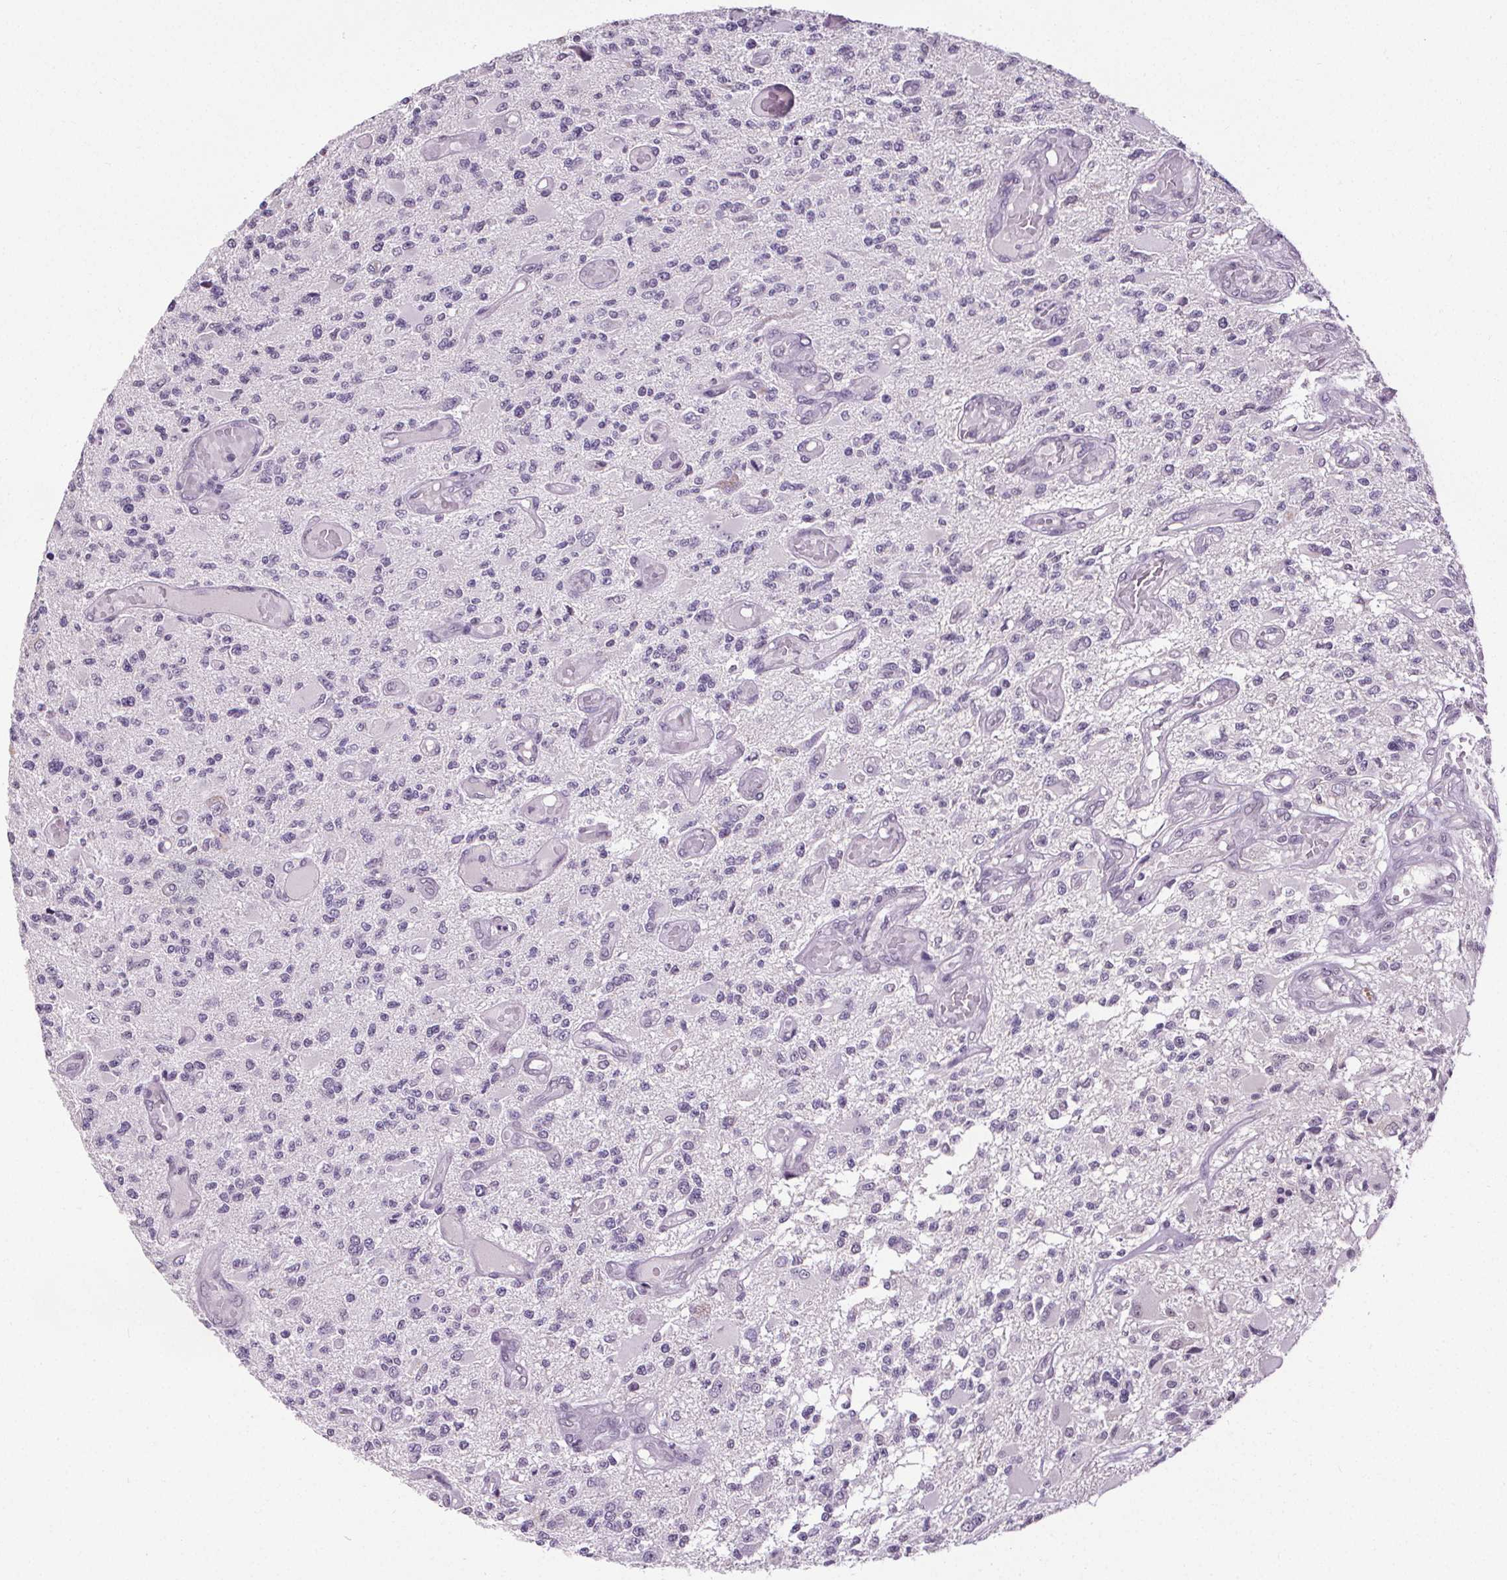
{"staining": {"intensity": "negative", "quantity": "none", "location": "none"}, "tissue": "glioma", "cell_type": "Tumor cells", "image_type": "cancer", "snomed": [{"axis": "morphology", "description": "Glioma, malignant, High grade"}, {"axis": "topography", "description": "Brain"}], "caption": "Tumor cells are negative for brown protein staining in glioma.", "gene": "SLC2A9", "patient": {"sex": "female", "age": 63}}